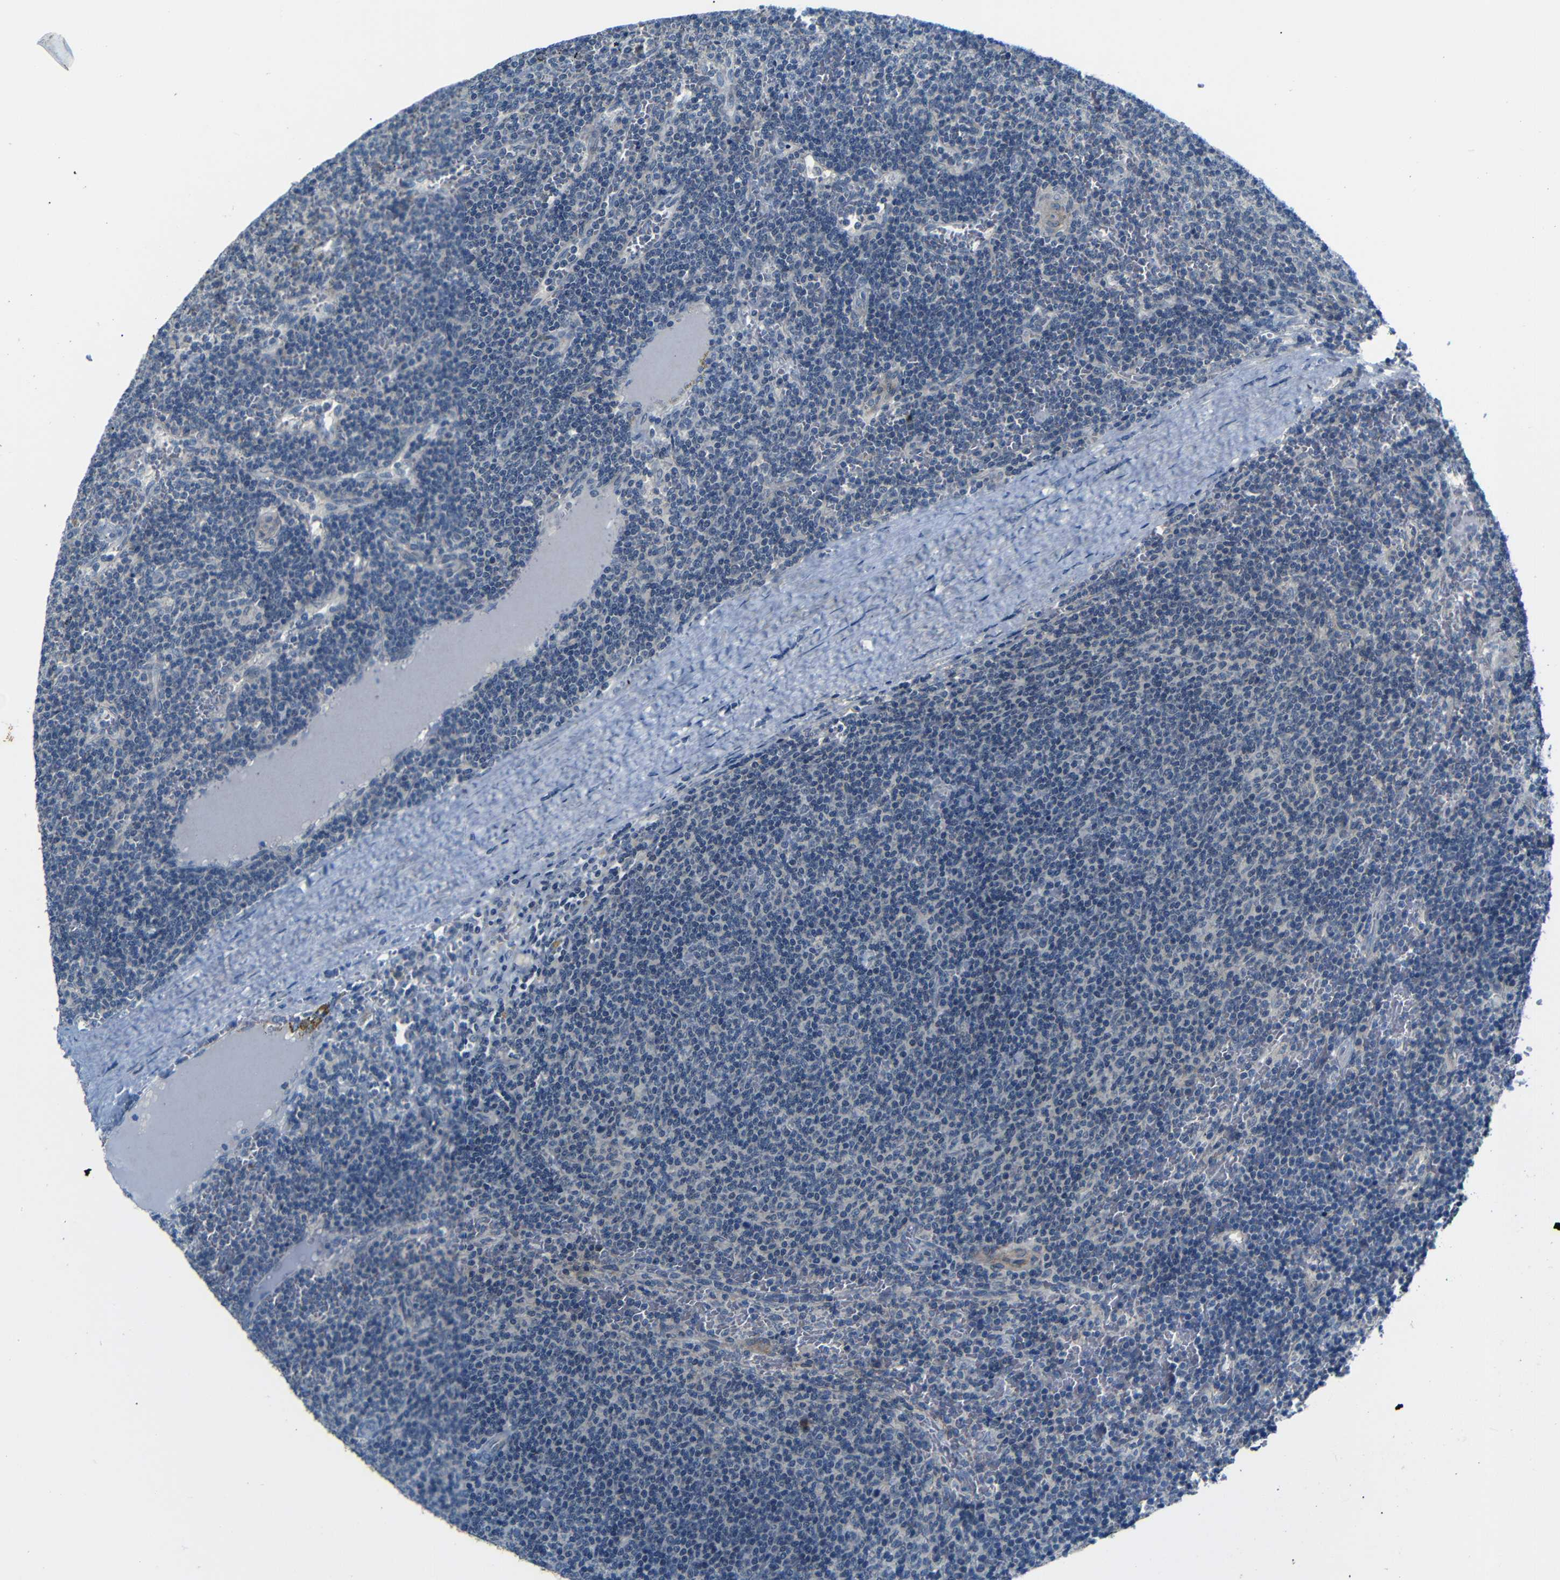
{"staining": {"intensity": "negative", "quantity": "none", "location": "none"}, "tissue": "lymphoma", "cell_type": "Tumor cells", "image_type": "cancer", "snomed": [{"axis": "morphology", "description": "Malignant lymphoma, non-Hodgkin's type, Low grade"}, {"axis": "topography", "description": "Spleen"}], "caption": "IHC histopathology image of neoplastic tissue: human lymphoma stained with DAB (3,3'-diaminobenzidine) exhibits no significant protein staining in tumor cells. (Brightfield microscopy of DAB (3,3'-diaminobenzidine) immunohistochemistry (IHC) at high magnification).", "gene": "ANK3", "patient": {"sex": "female", "age": 50}}